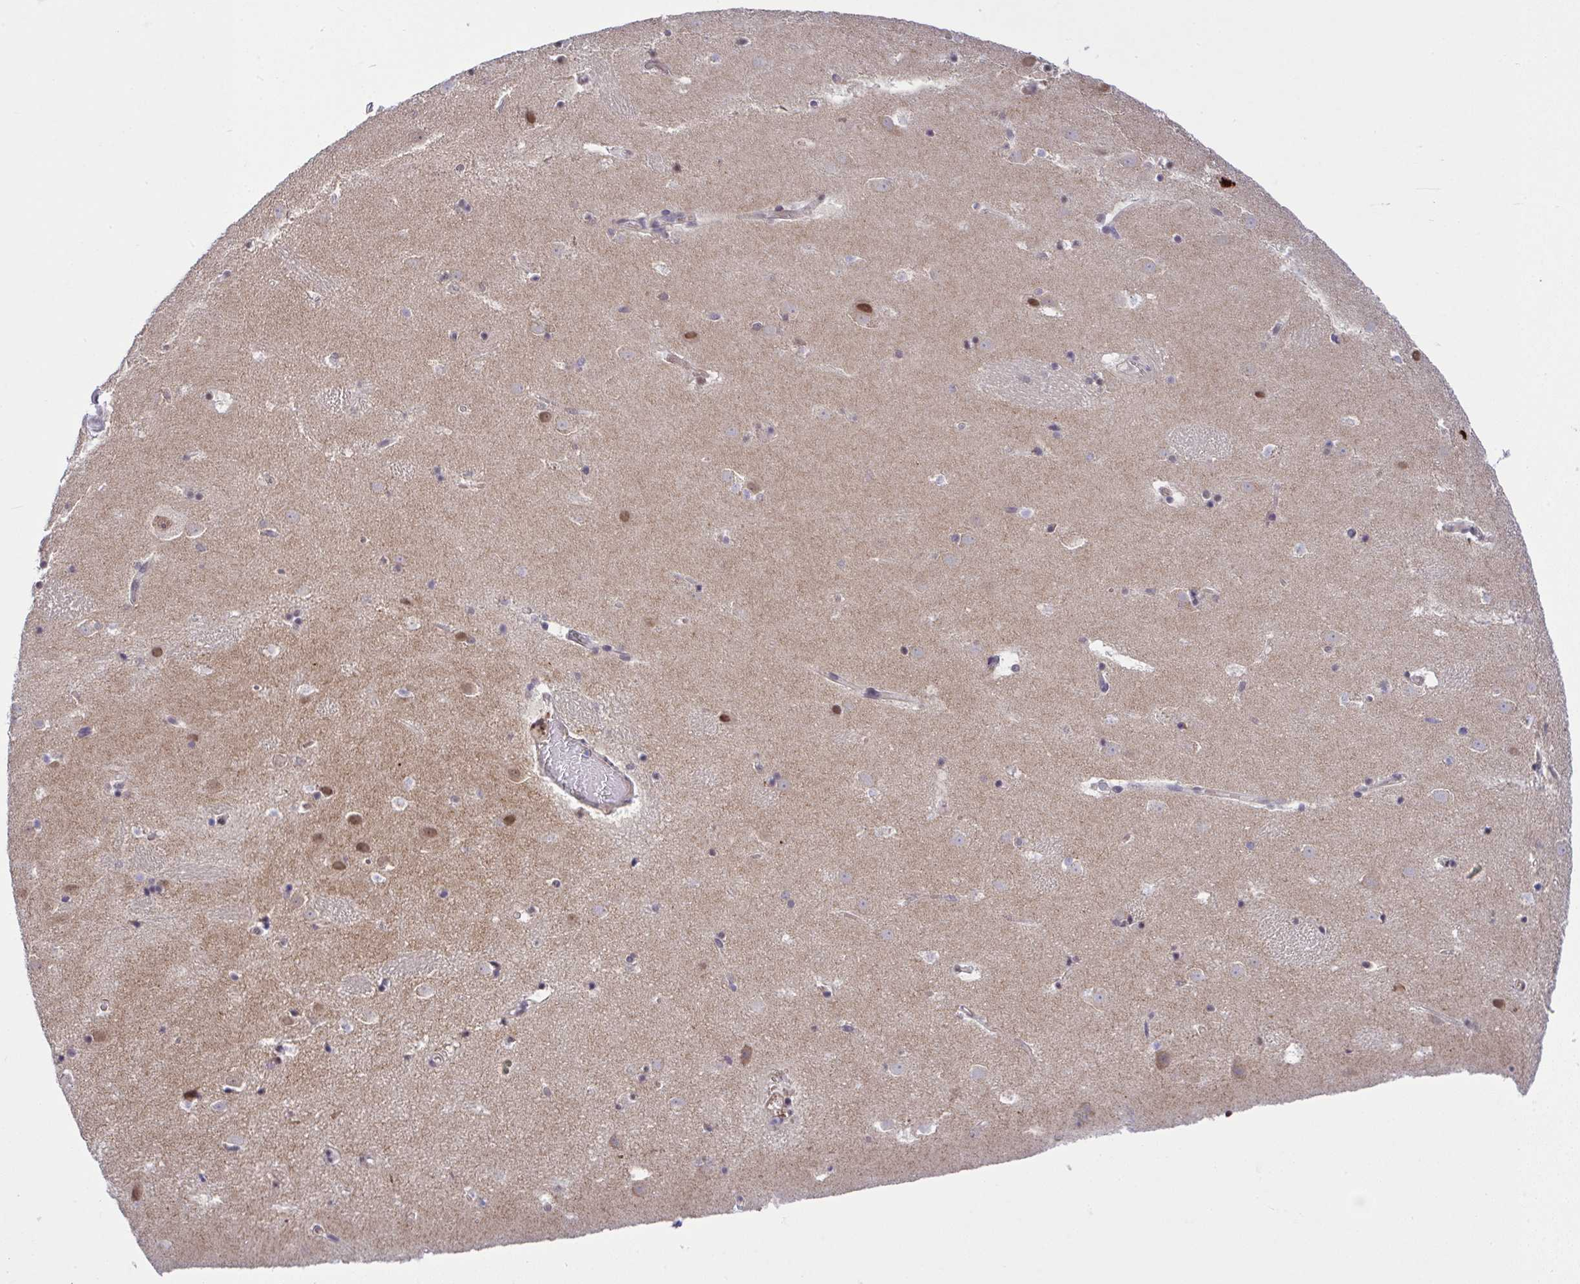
{"staining": {"intensity": "negative", "quantity": "none", "location": "none"}, "tissue": "caudate", "cell_type": "Glial cells", "image_type": "normal", "snomed": [{"axis": "morphology", "description": "Normal tissue, NOS"}, {"axis": "topography", "description": "Lateral ventricle wall"}], "caption": "This is an IHC image of normal caudate. There is no positivity in glial cells.", "gene": "C9orf64", "patient": {"sex": "male", "age": 37}}